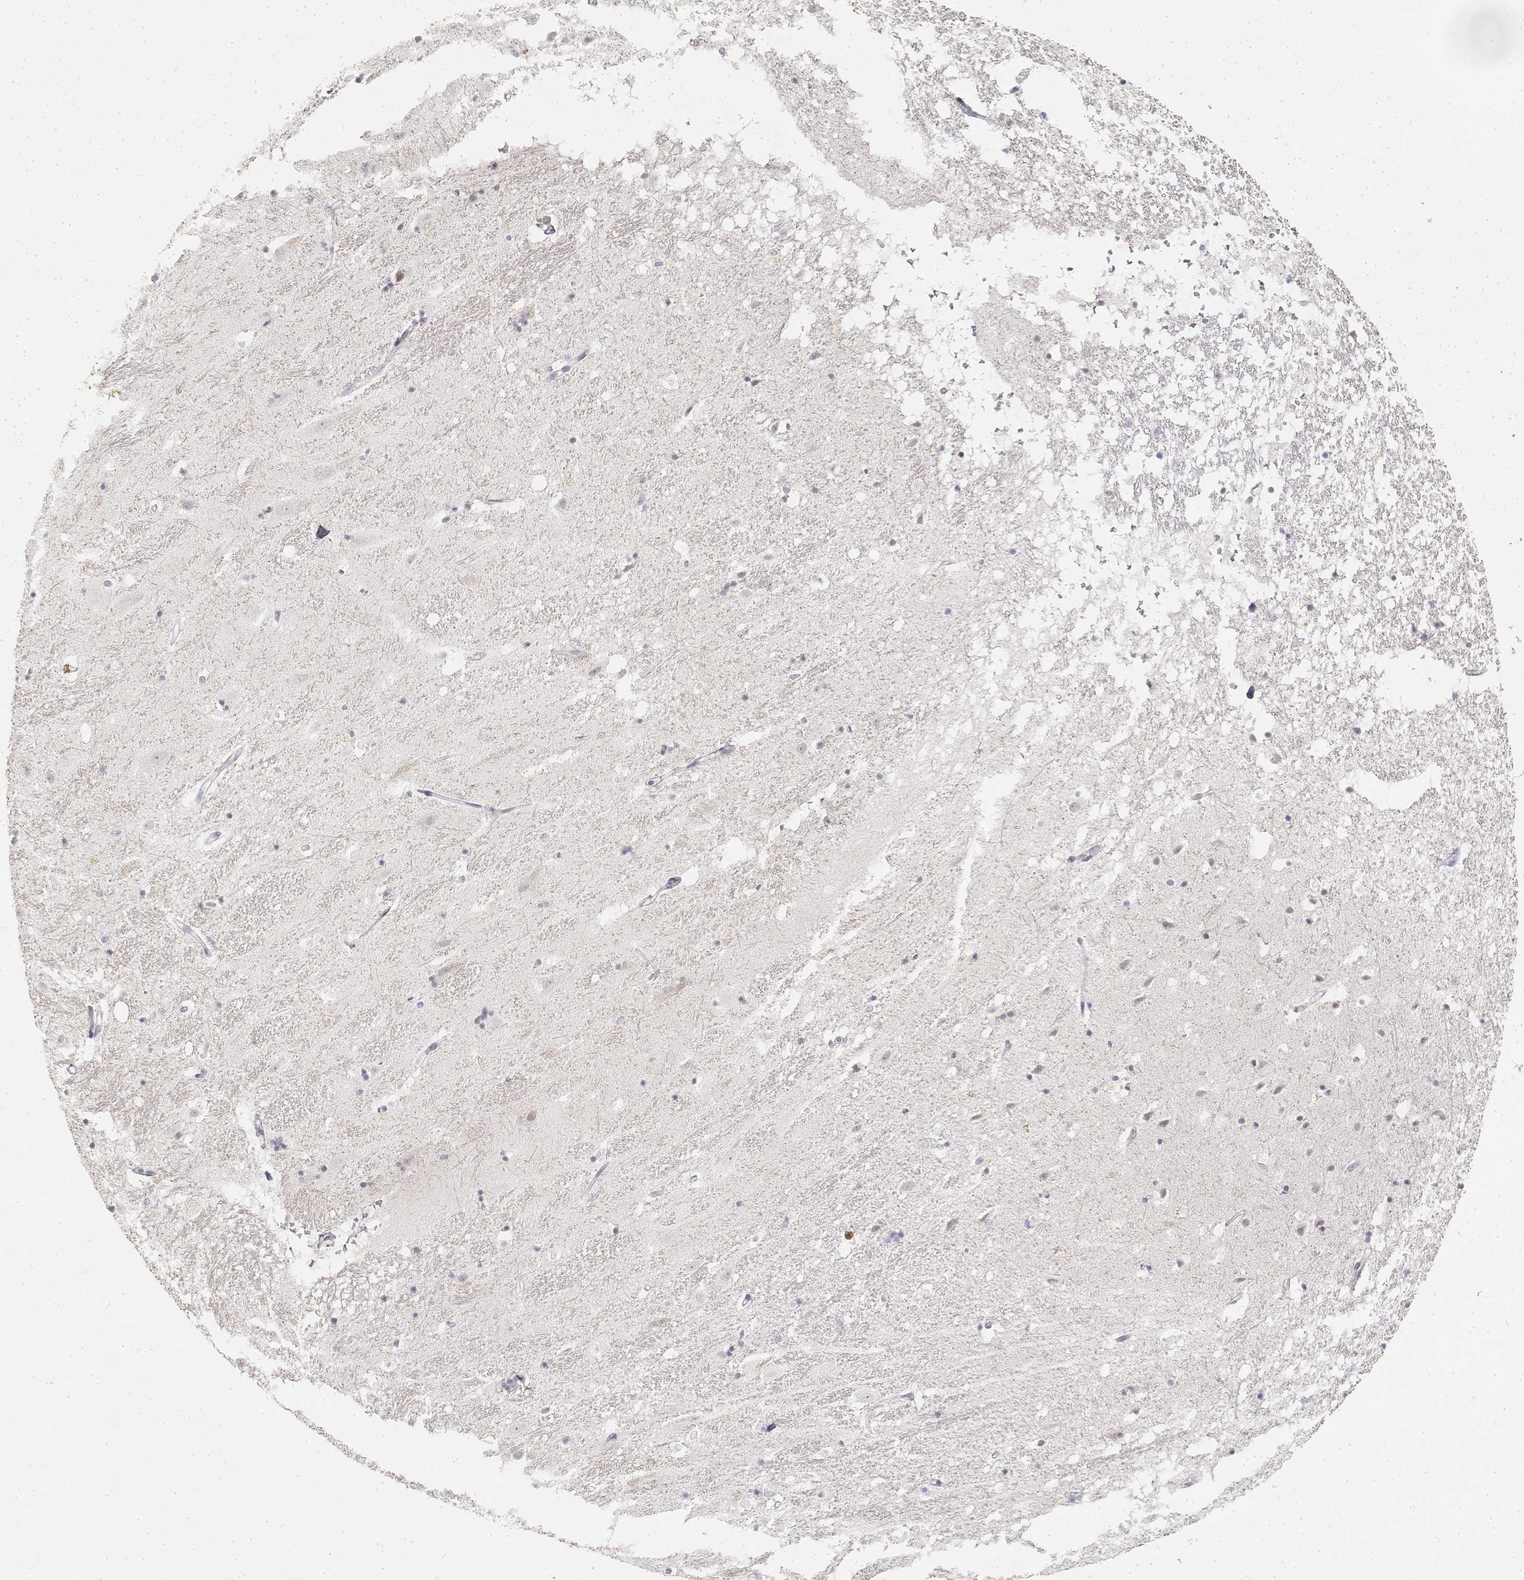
{"staining": {"intensity": "negative", "quantity": "none", "location": "none"}, "tissue": "hippocampus", "cell_type": "Glial cells", "image_type": "normal", "snomed": [{"axis": "morphology", "description": "Normal tissue, NOS"}, {"axis": "topography", "description": "Hippocampus"}], "caption": "This is a image of immunohistochemistry staining of unremarkable hippocampus, which shows no positivity in glial cells. The staining was performed using DAB to visualize the protein expression in brown, while the nuclei were stained in blue with hematoxylin (Magnification: 20x).", "gene": "KRT84", "patient": {"sex": "male", "age": 49}}